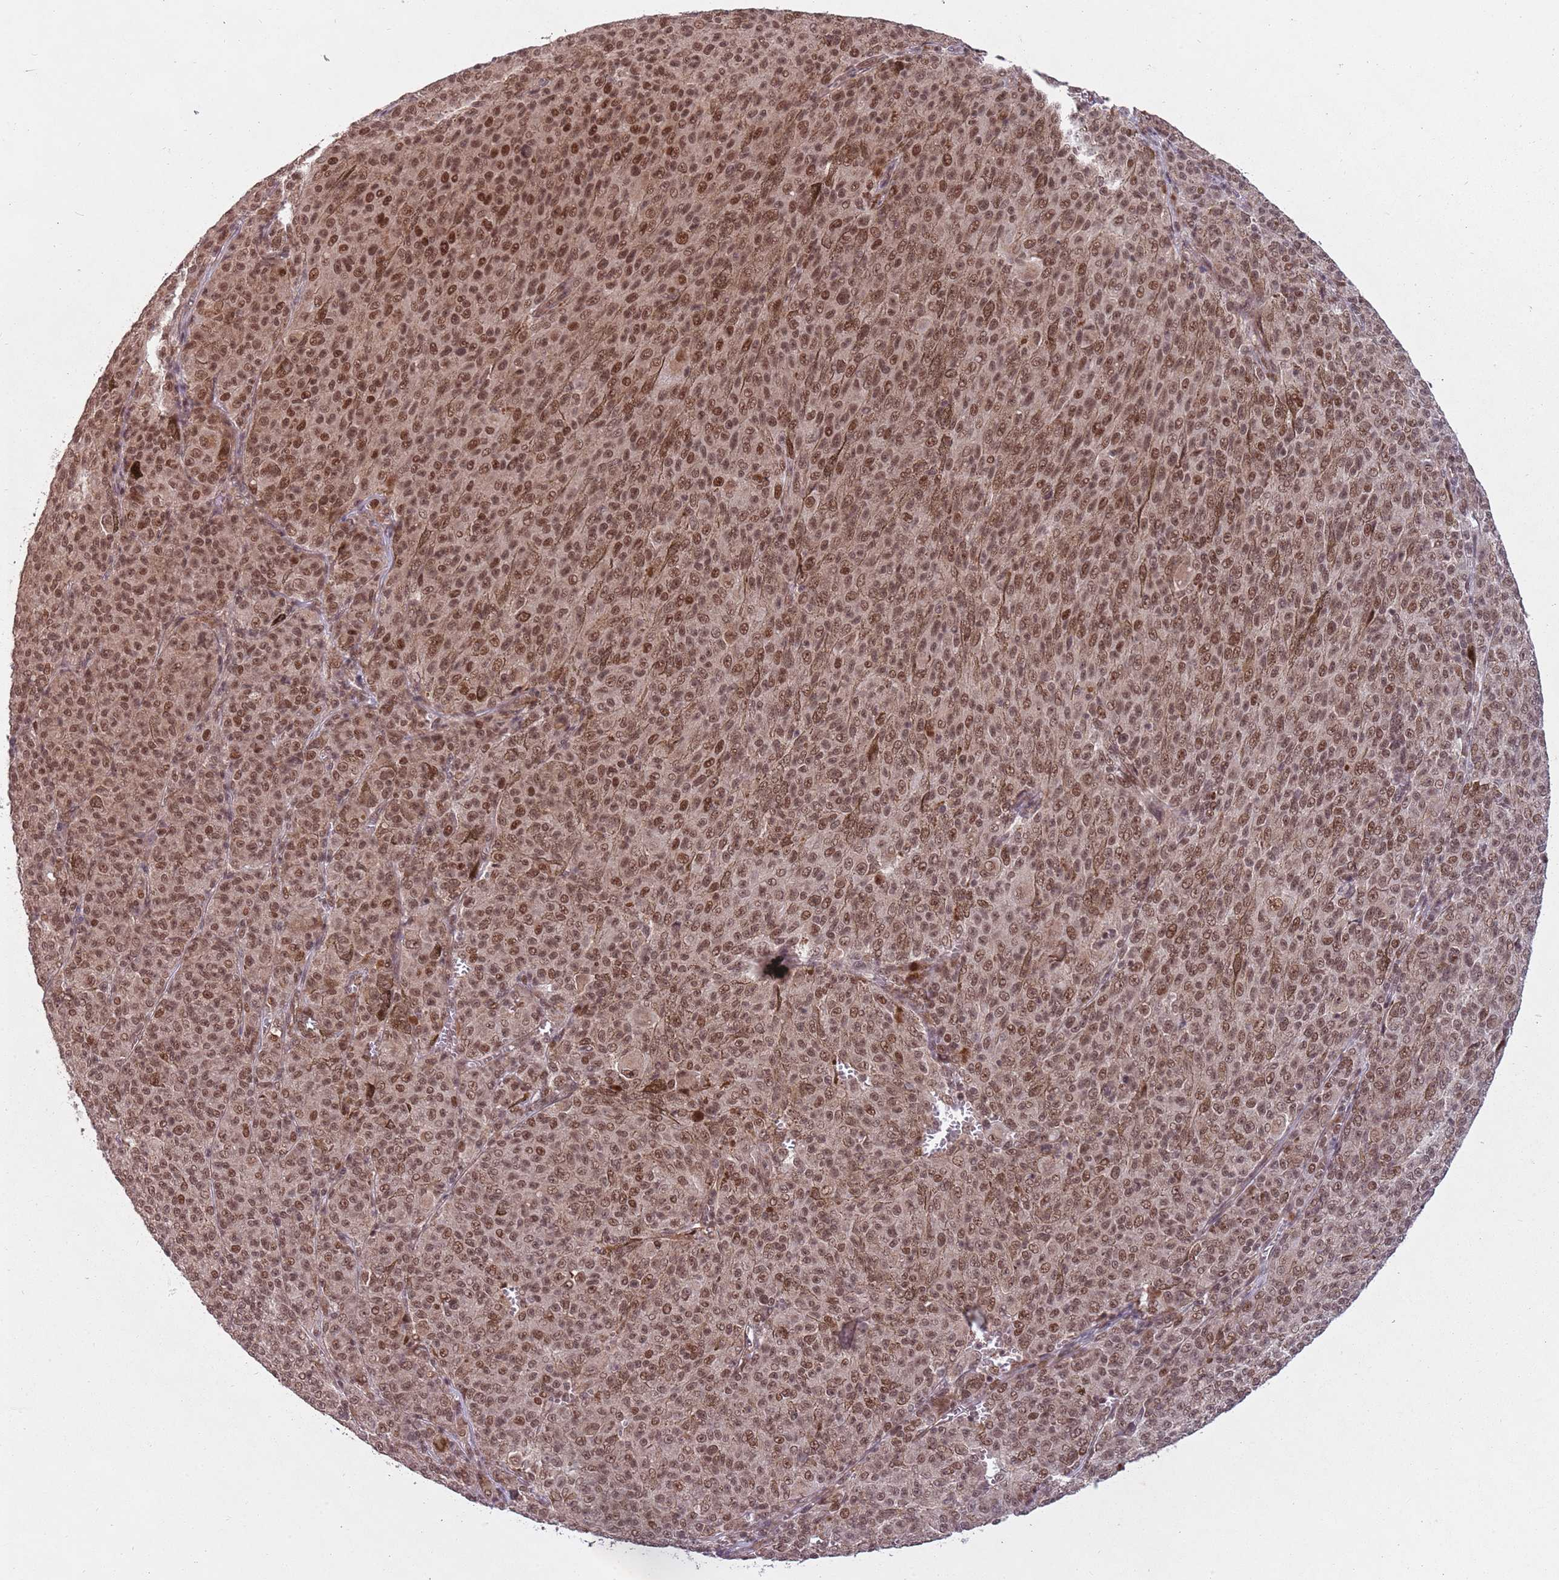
{"staining": {"intensity": "moderate", "quantity": ">75%", "location": "nuclear"}, "tissue": "melanoma", "cell_type": "Tumor cells", "image_type": "cancer", "snomed": [{"axis": "morphology", "description": "Malignant melanoma, NOS"}, {"axis": "topography", "description": "Skin"}], "caption": "DAB (3,3'-diaminobenzidine) immunohistochemical staining of melanoma exhibits moderate nuclear protein expression in approximately >75% of tumor cells.", "gene": "SUDS3", "patient": {"sex": "female", "age": 52}}